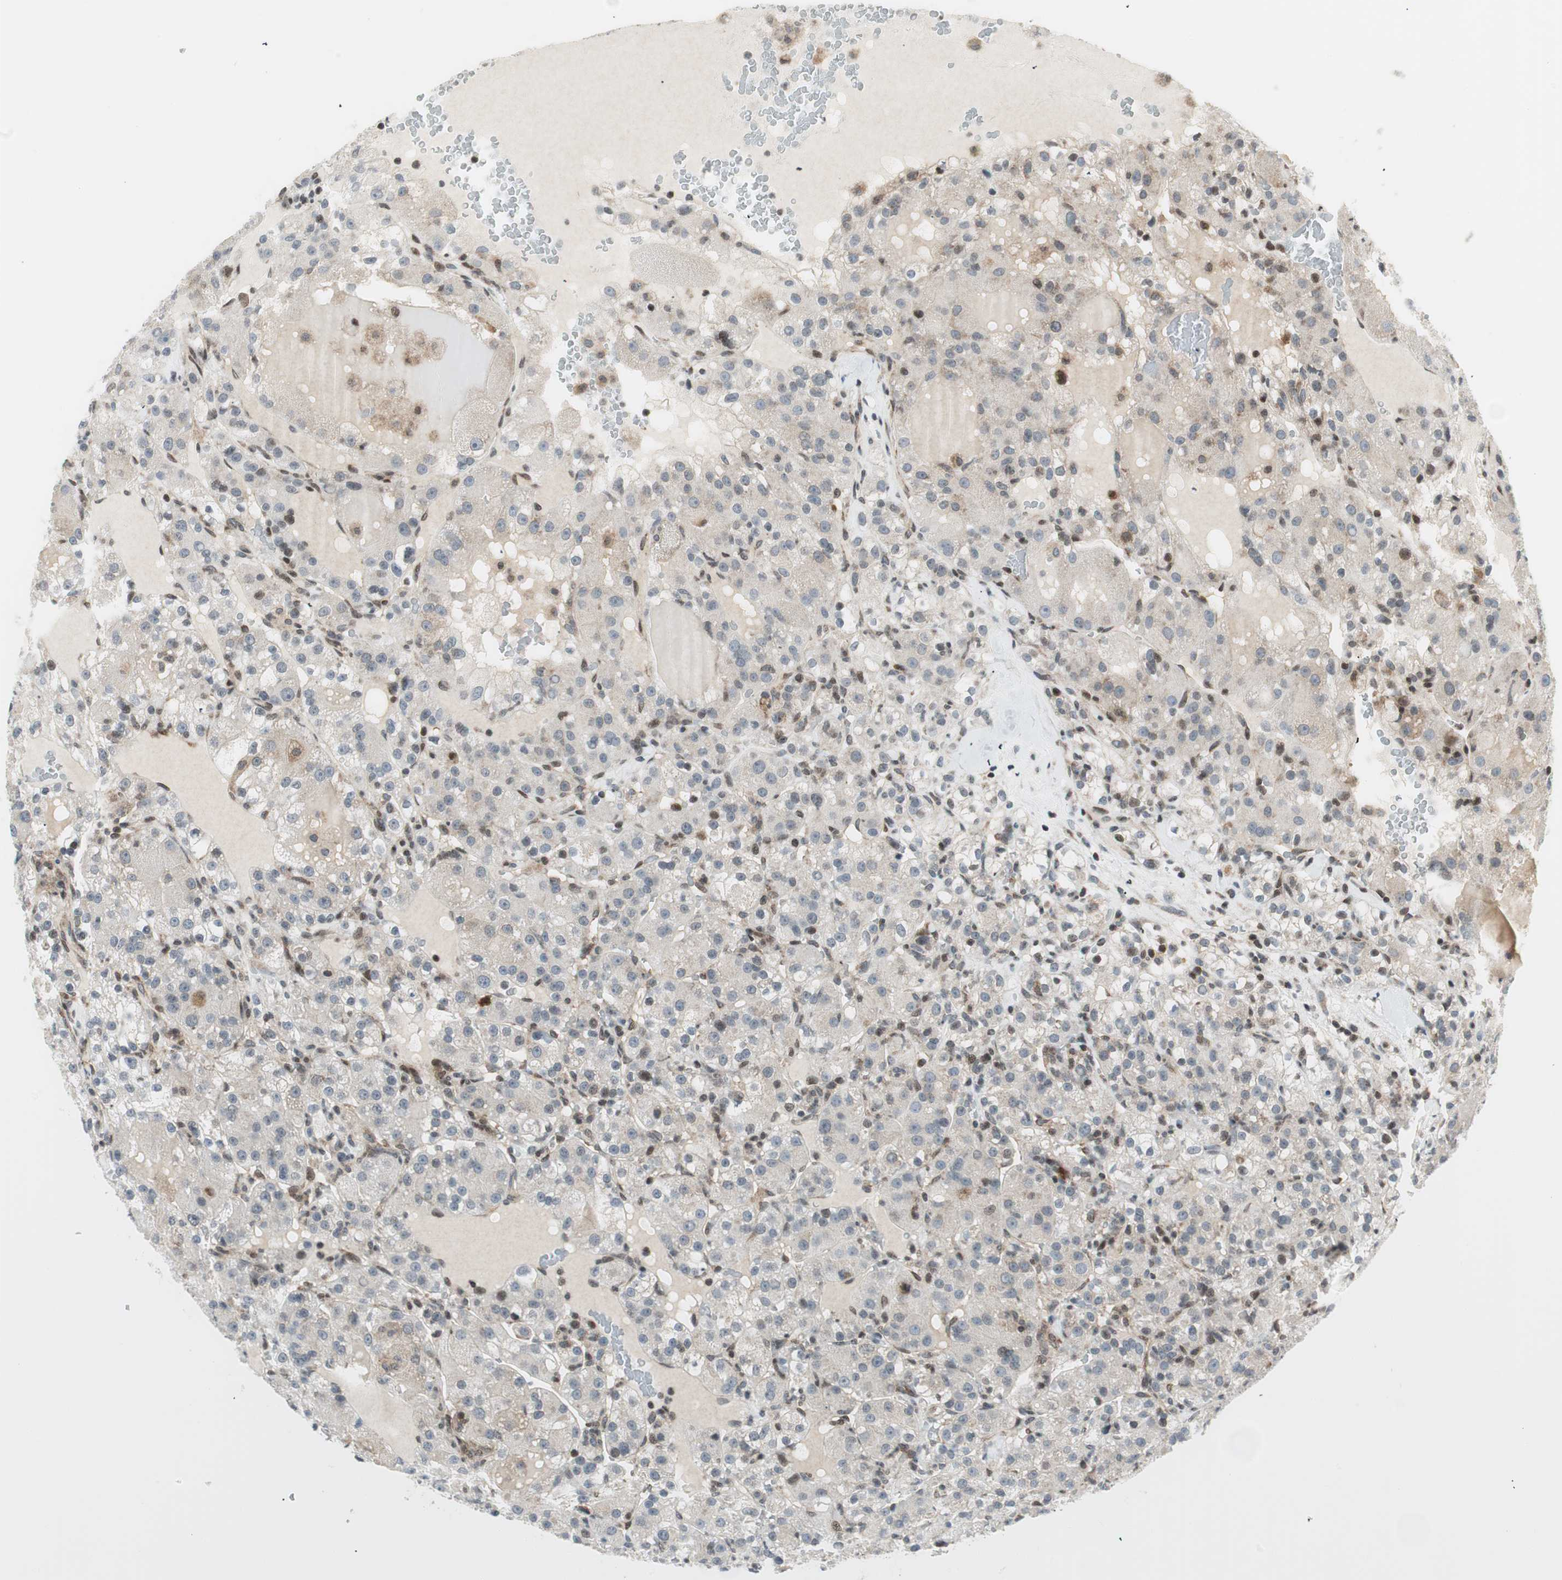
{"staining": {"intensity": "weak", "quantity": "<25%", "location": "cytoplasmic/membranous"}, "tissue": "renal cancer", "cell_type": "Tumor cells", "image_type": "cancer", "snomed": [{"axis": "morphology", "description": "Normal tissue, NOS"}, {"axis": "morphology", "description": "Adenocarcinoma, NOS"}, {"axis": "topography", "description": "Kidney"}], "caption": "This is a image of IHC staining of renal adenocarcinoma, which shows no expression in tumor cells.", "gene": "TPT1", "patient": {"sex": "male", "age": 61}}